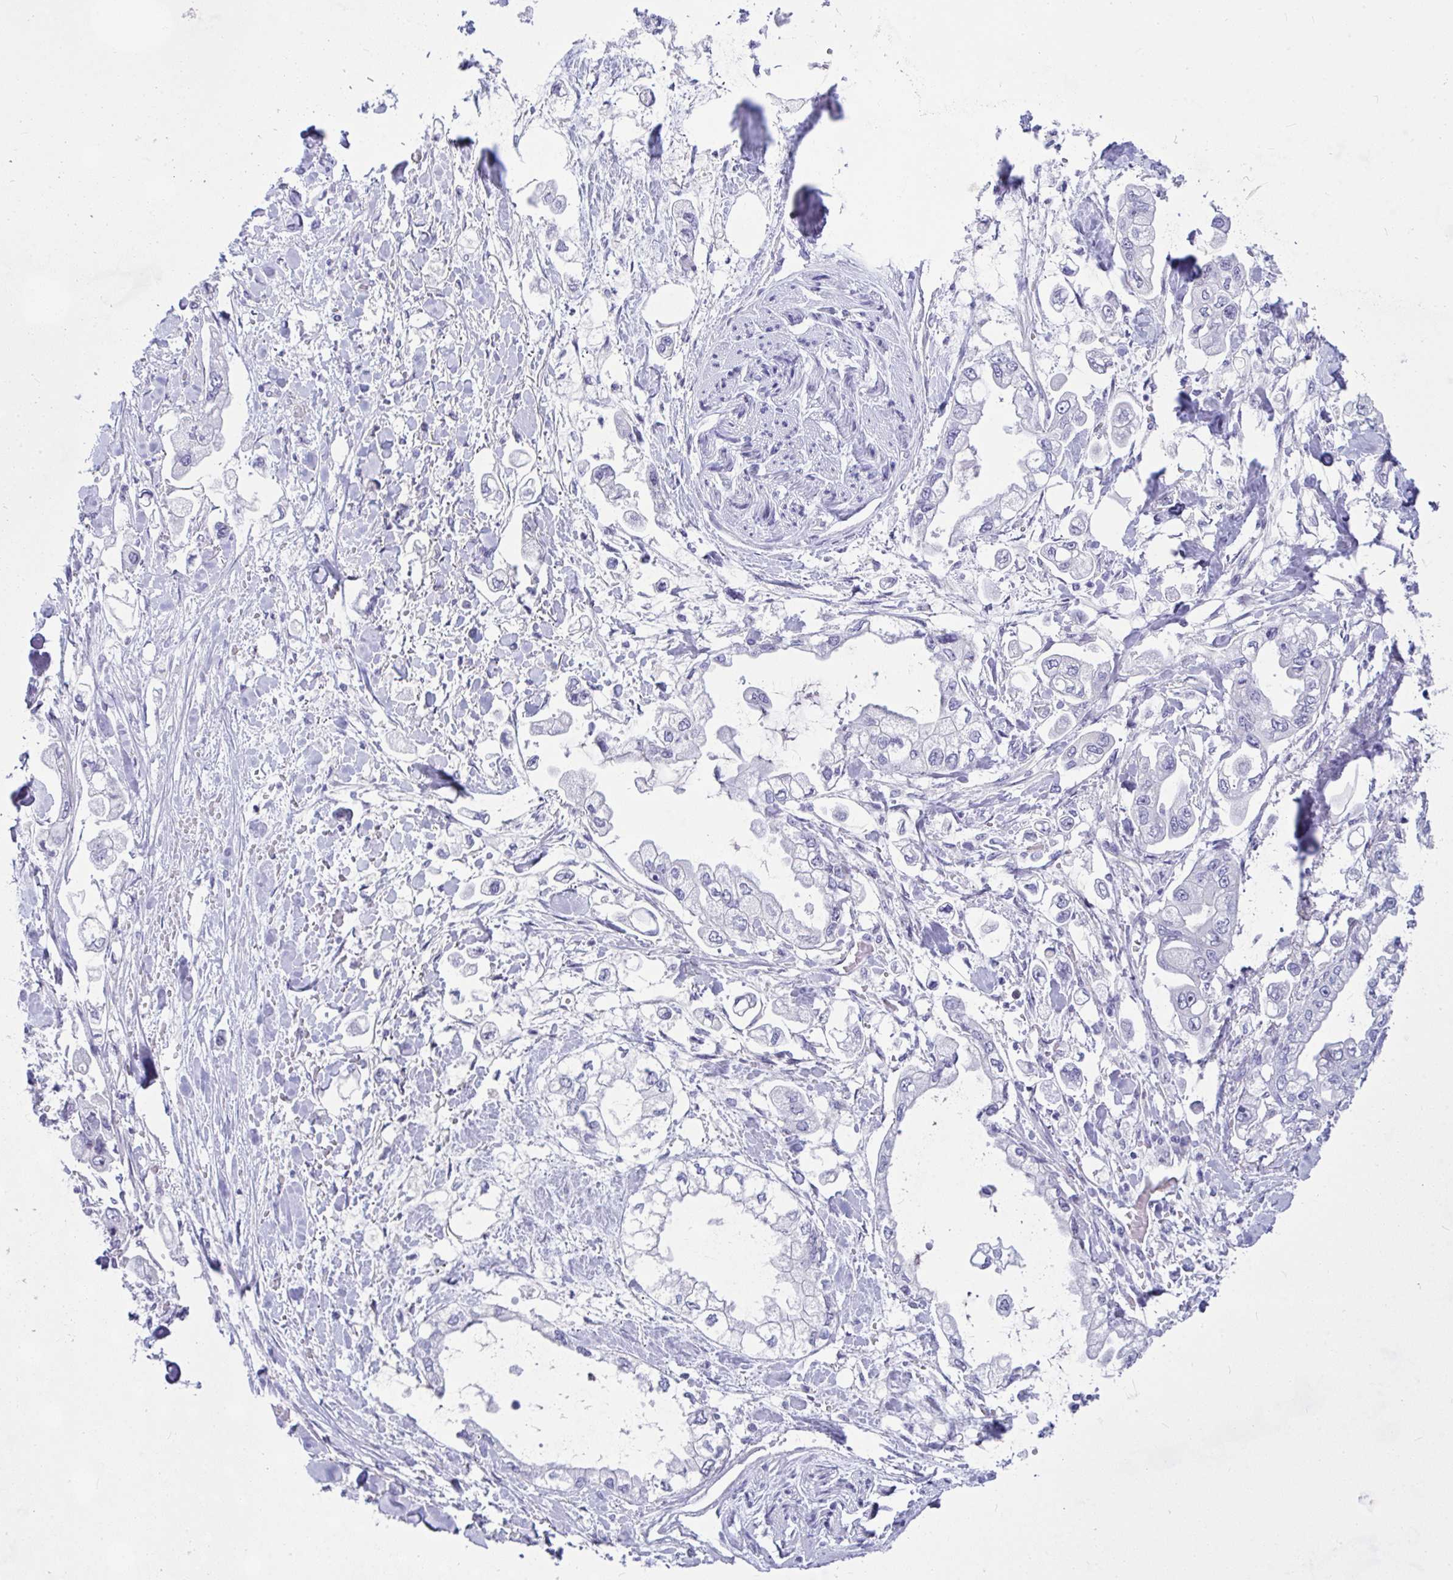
{"staining": {"intensity": "negative", "quantity": "none", "location": "none"}, "tissue": "stomach cancer", "cell_type": "Tumor cells", "image_type": "cancer", "snomed": [{"axis": "morphology", "description": "Adenocarcinoma, NOS"}, {"axis": "topography", "description": "Stomach"}], "caption": "Photomicrograph shows no significant protein expression in tumor cells of stomach adenocarcinoma.", "gene": "NFXL1", "patient": {"sex": "male", "age": 62}}